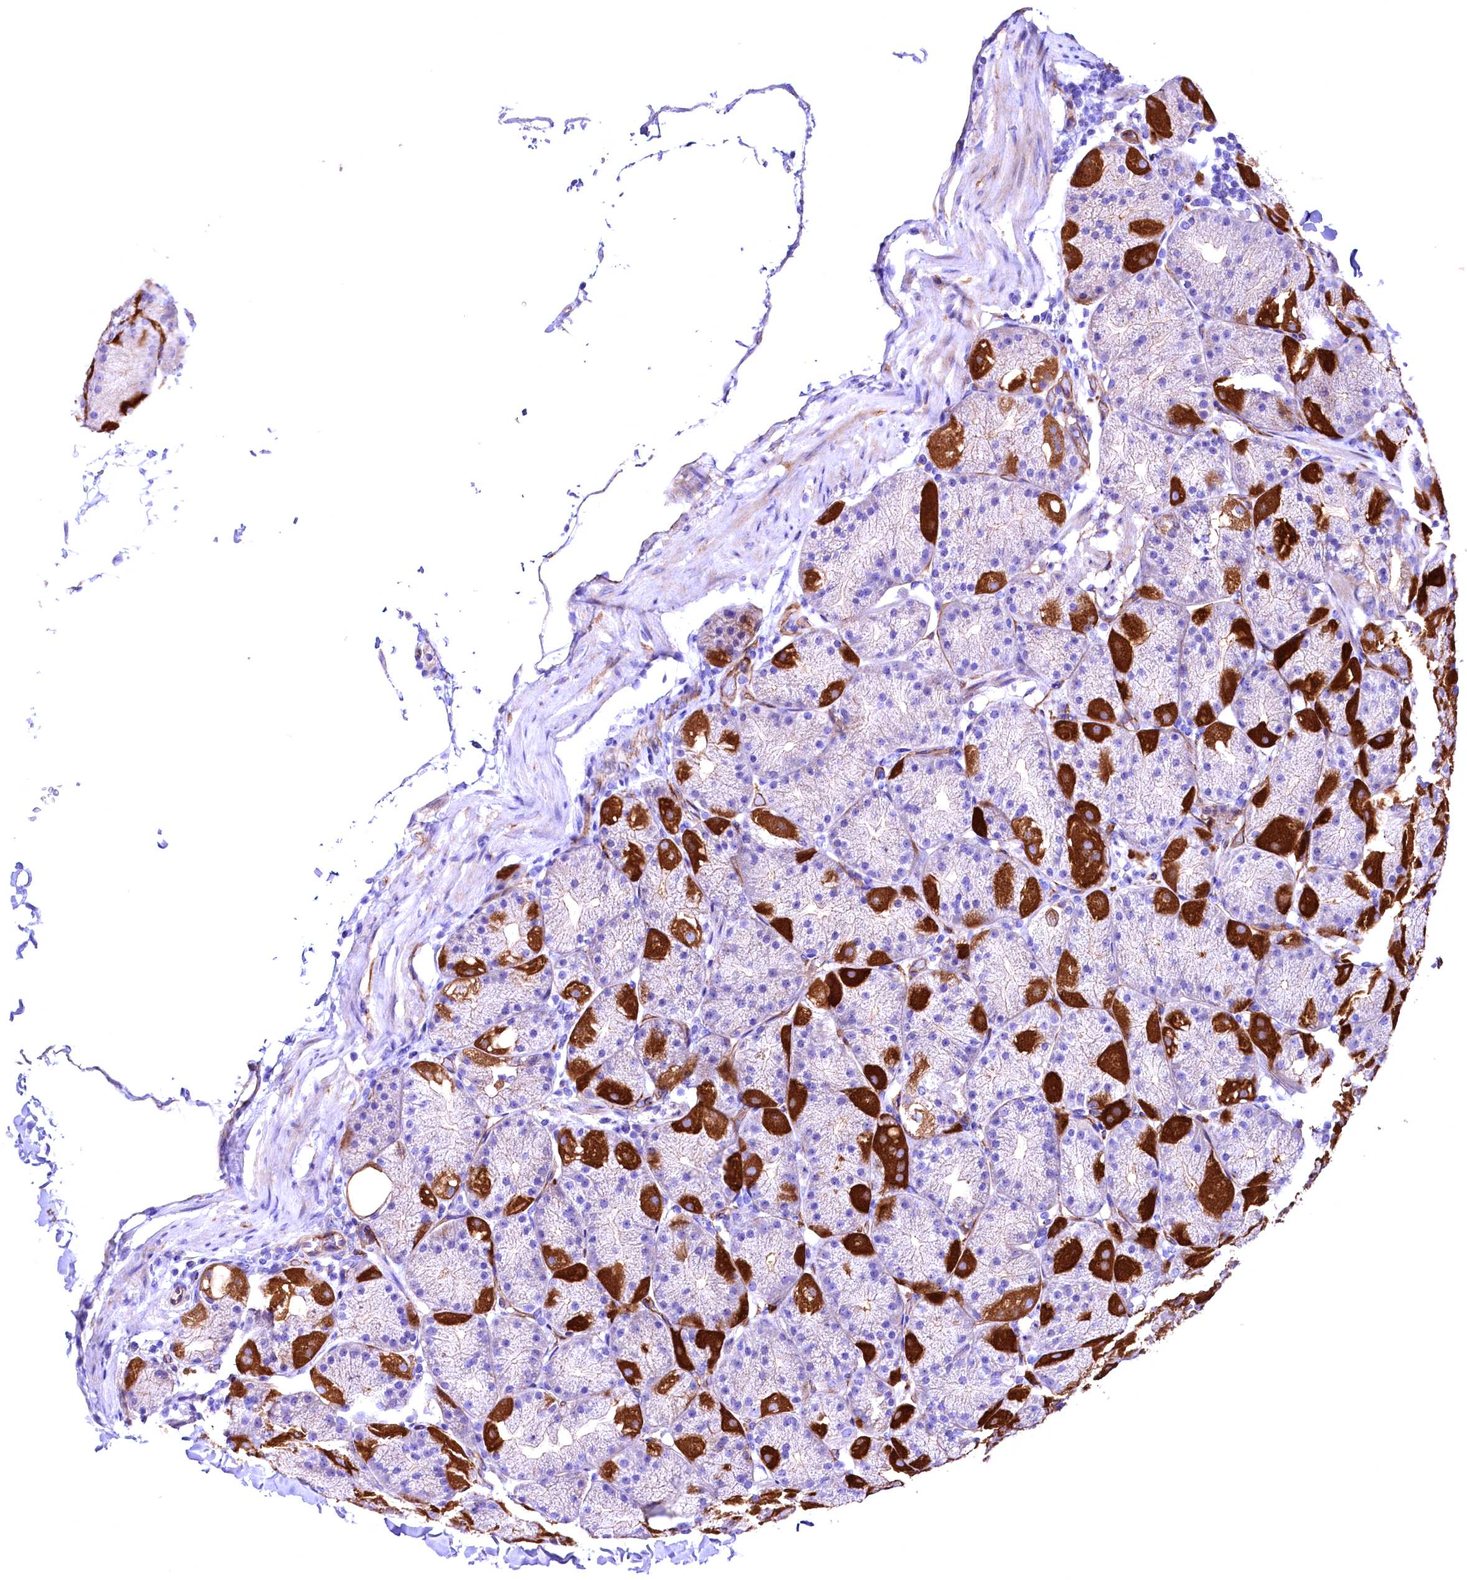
{"staining": {"intensity": "strong", "quantity": "25%-75%", "location": "cytoplasmic/membranous"}, "tissue": "stomach", "cell_type": "Glandular cells", "image_type": "normal", "snomed": [{"axis": "morphology", "description": "Normal tissue, NOS"}, {"axis": "topography", "description": "Stomach, upper"}, {"axis": "topography", "description": "Stomach"}], "caption": "Immunohistochemical staining of unremarkable stomach demonstrates strong cytoplasmic/membranous protein positivity in approximately 25%-75% of glandular cells.", "gene": "SLF1", "patient": {"sex": "male", "age": 48}}